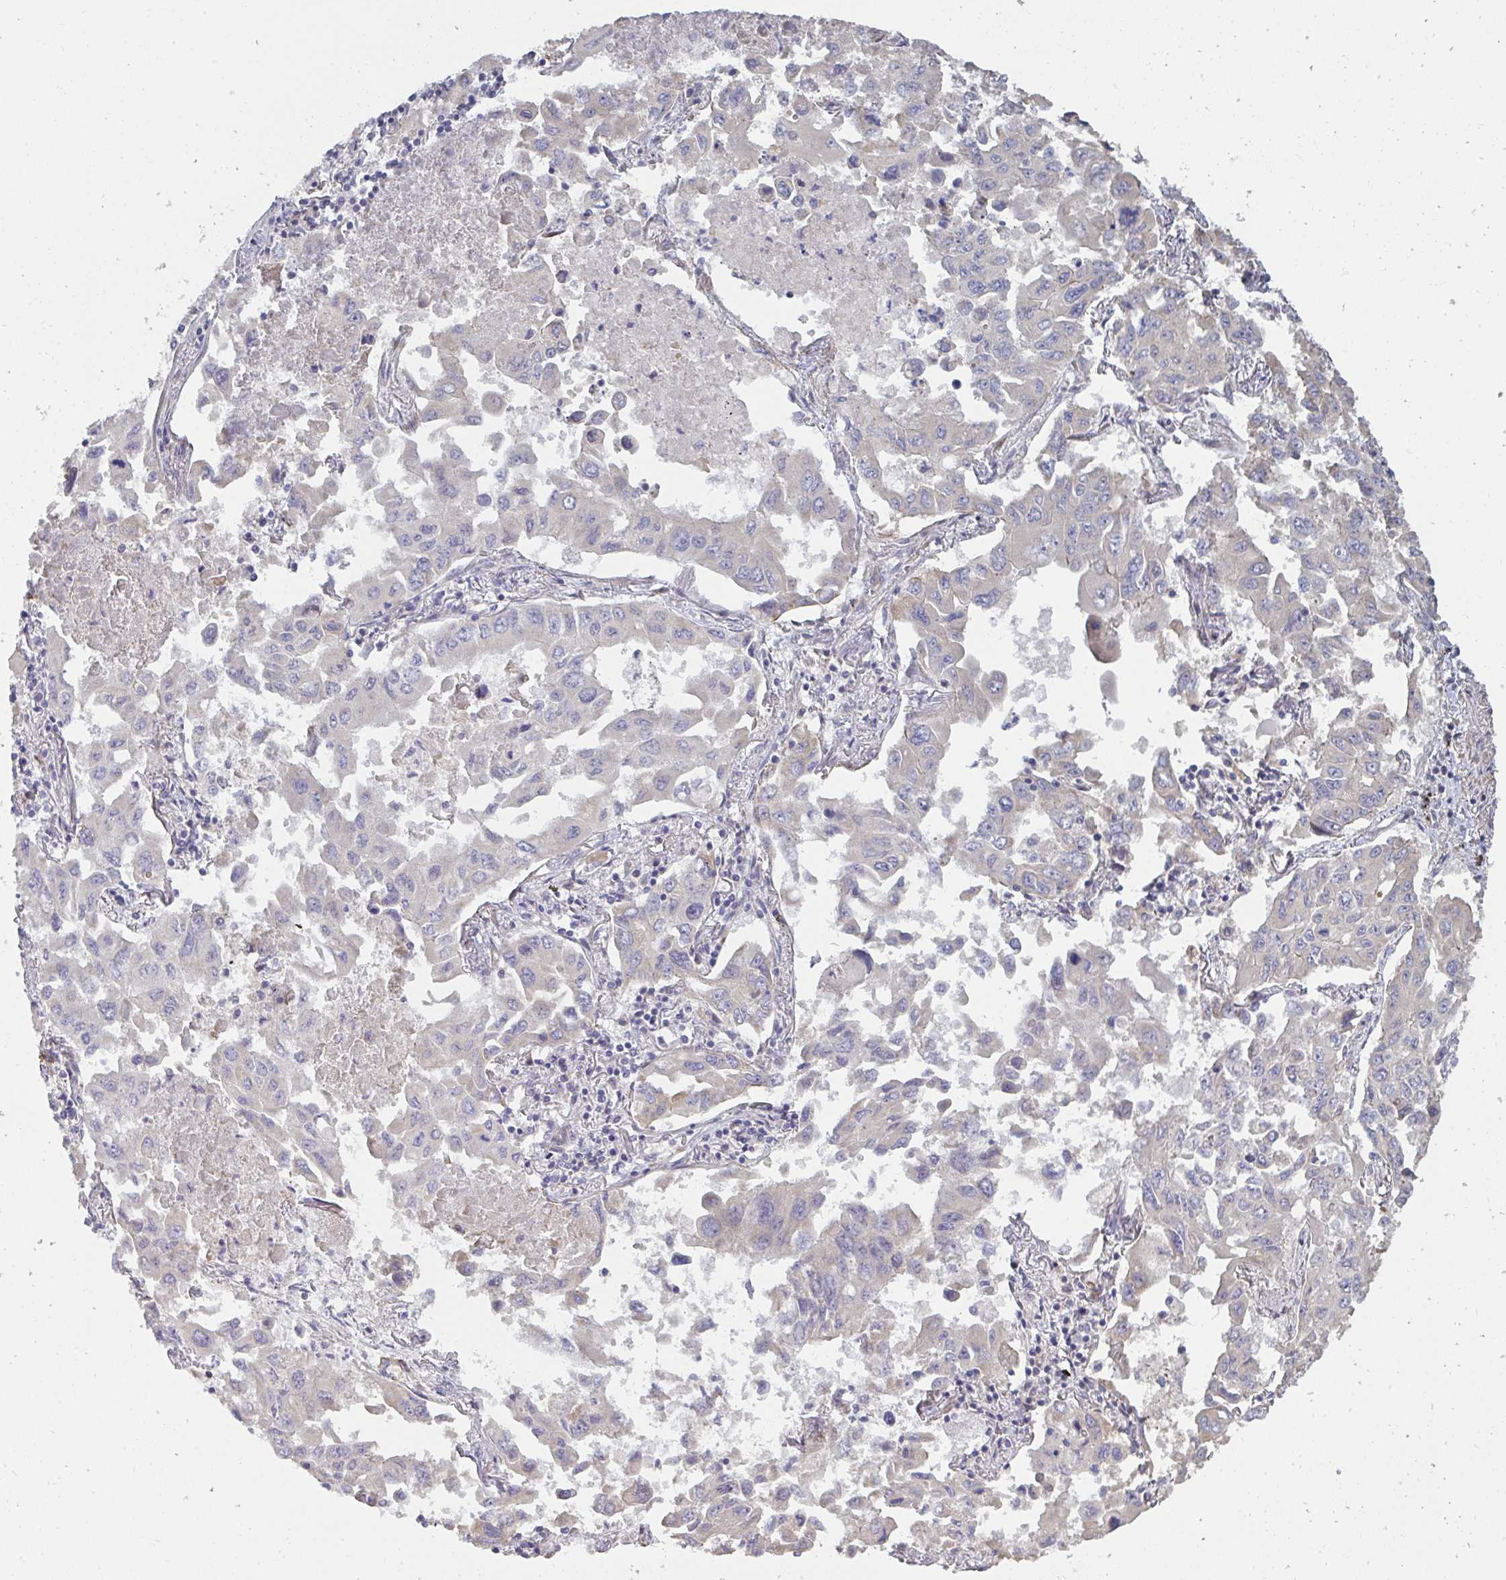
{"staining": {"intensity": "negative", "quantity": "none", "location": "none"}, "tissue": "lung cancer", "cell_type": "Tumor cells", "image_type": "cancer", "snomed": [{"axis": "morphology", "description": "Adenocarcinoma, NOS"}, {"axis": "topography", "description": "Lung"}], "caption": "IHC of lung cancer displays no expression in tumor cells.", "gene": "ZFYVE28", "patient": {"sex": "male", "age": 64}}